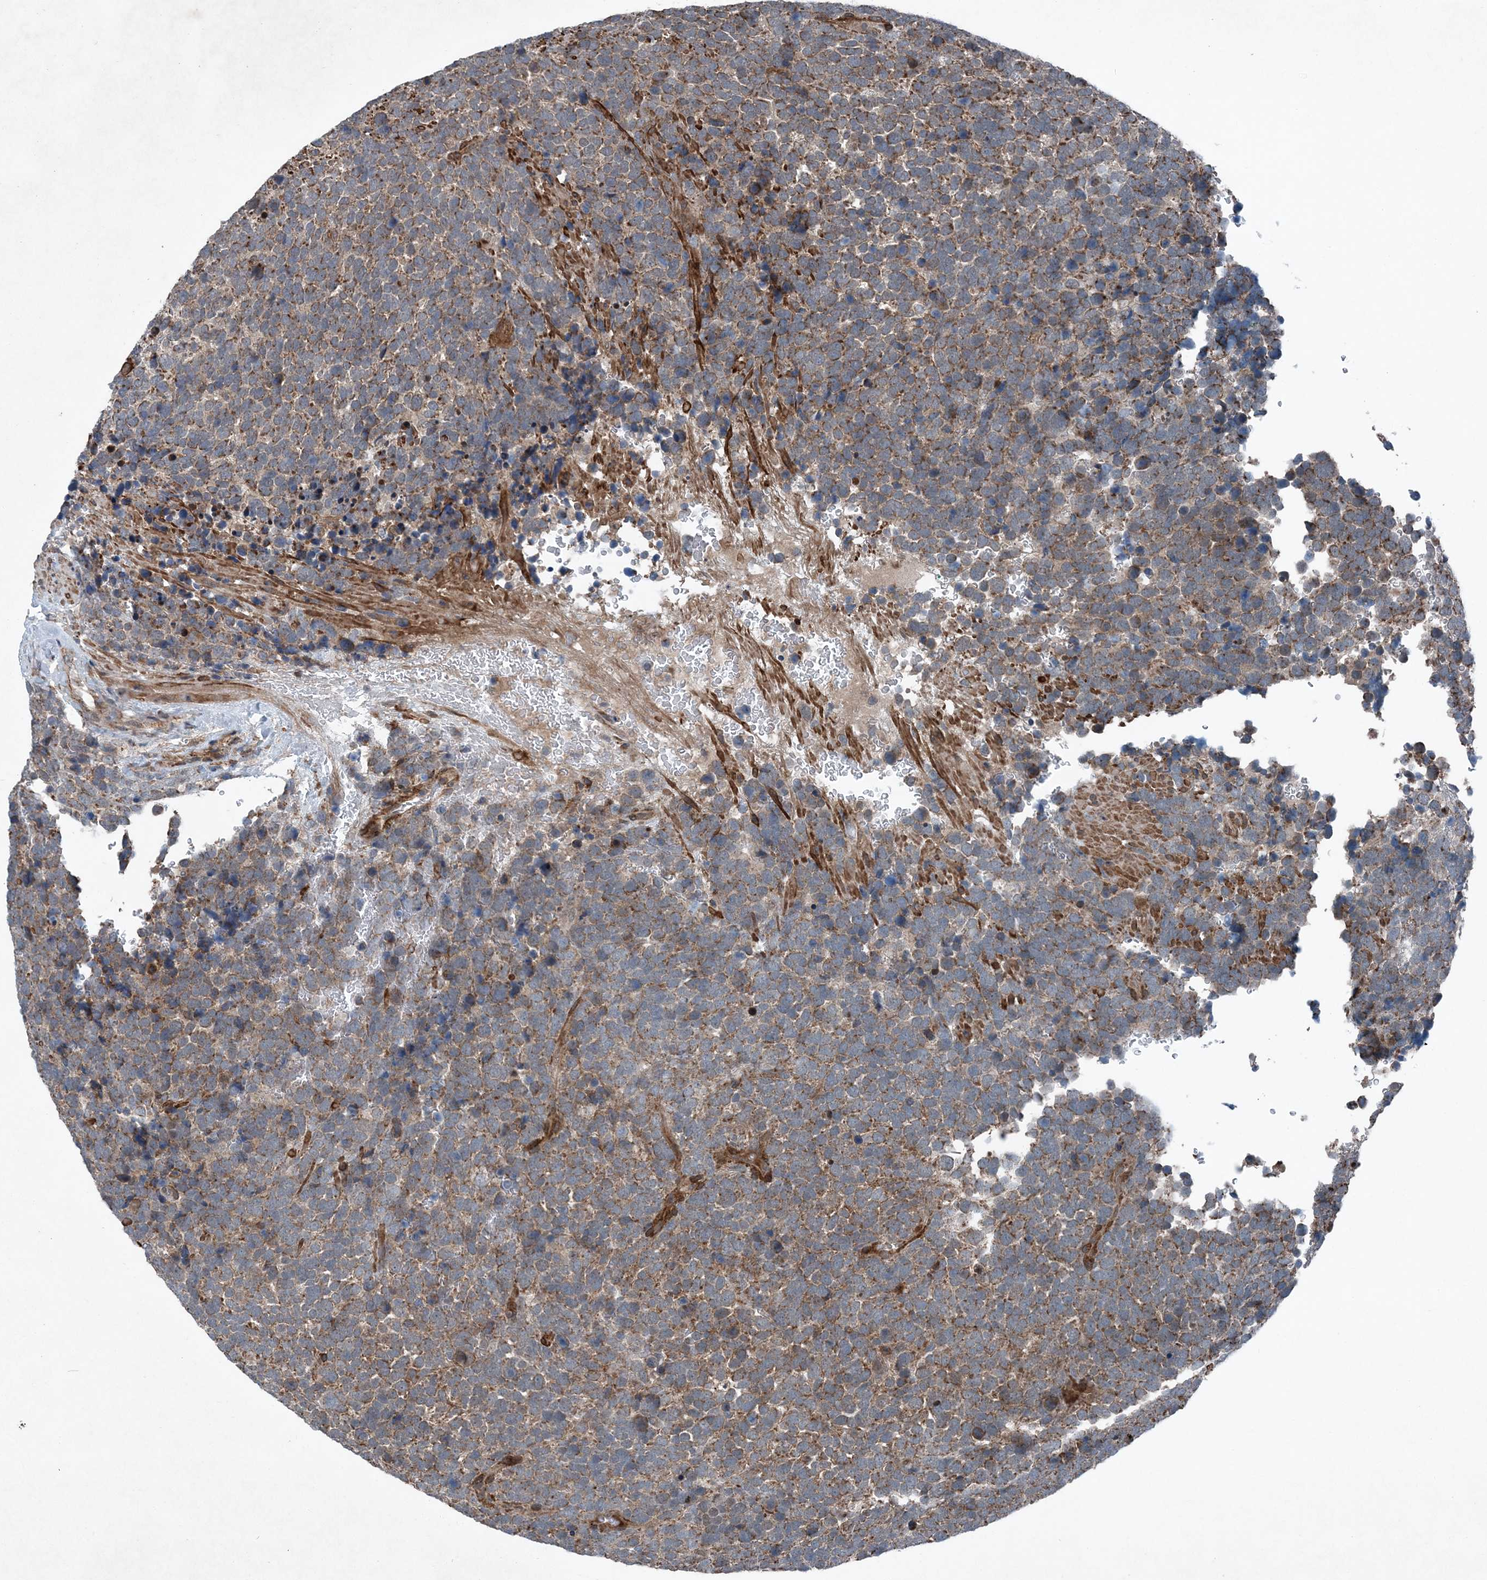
{"staining": {"intensity": "moderate", "quantity": ">75%", "location": "cytoplasmic/membranous"}, "tissue": "urothelial cancer", "cell_type": "Tumor cells", "image_type": "cancer", "snomed": [{"axis": "morphology", "description": "Urothelial carcinoma, High grade"}, {"axis": "topography", "description": "Urinary bladder"}], "caption": "Moderate cytoplasmic/membranous protein expression is seen in about >75% of tumor cells in urothelial cancer. (DAB IHC with brightfield microscopy, high magnification).", "gene": "NDUFA2", "patient": {"sex": "female", "age": 82}}